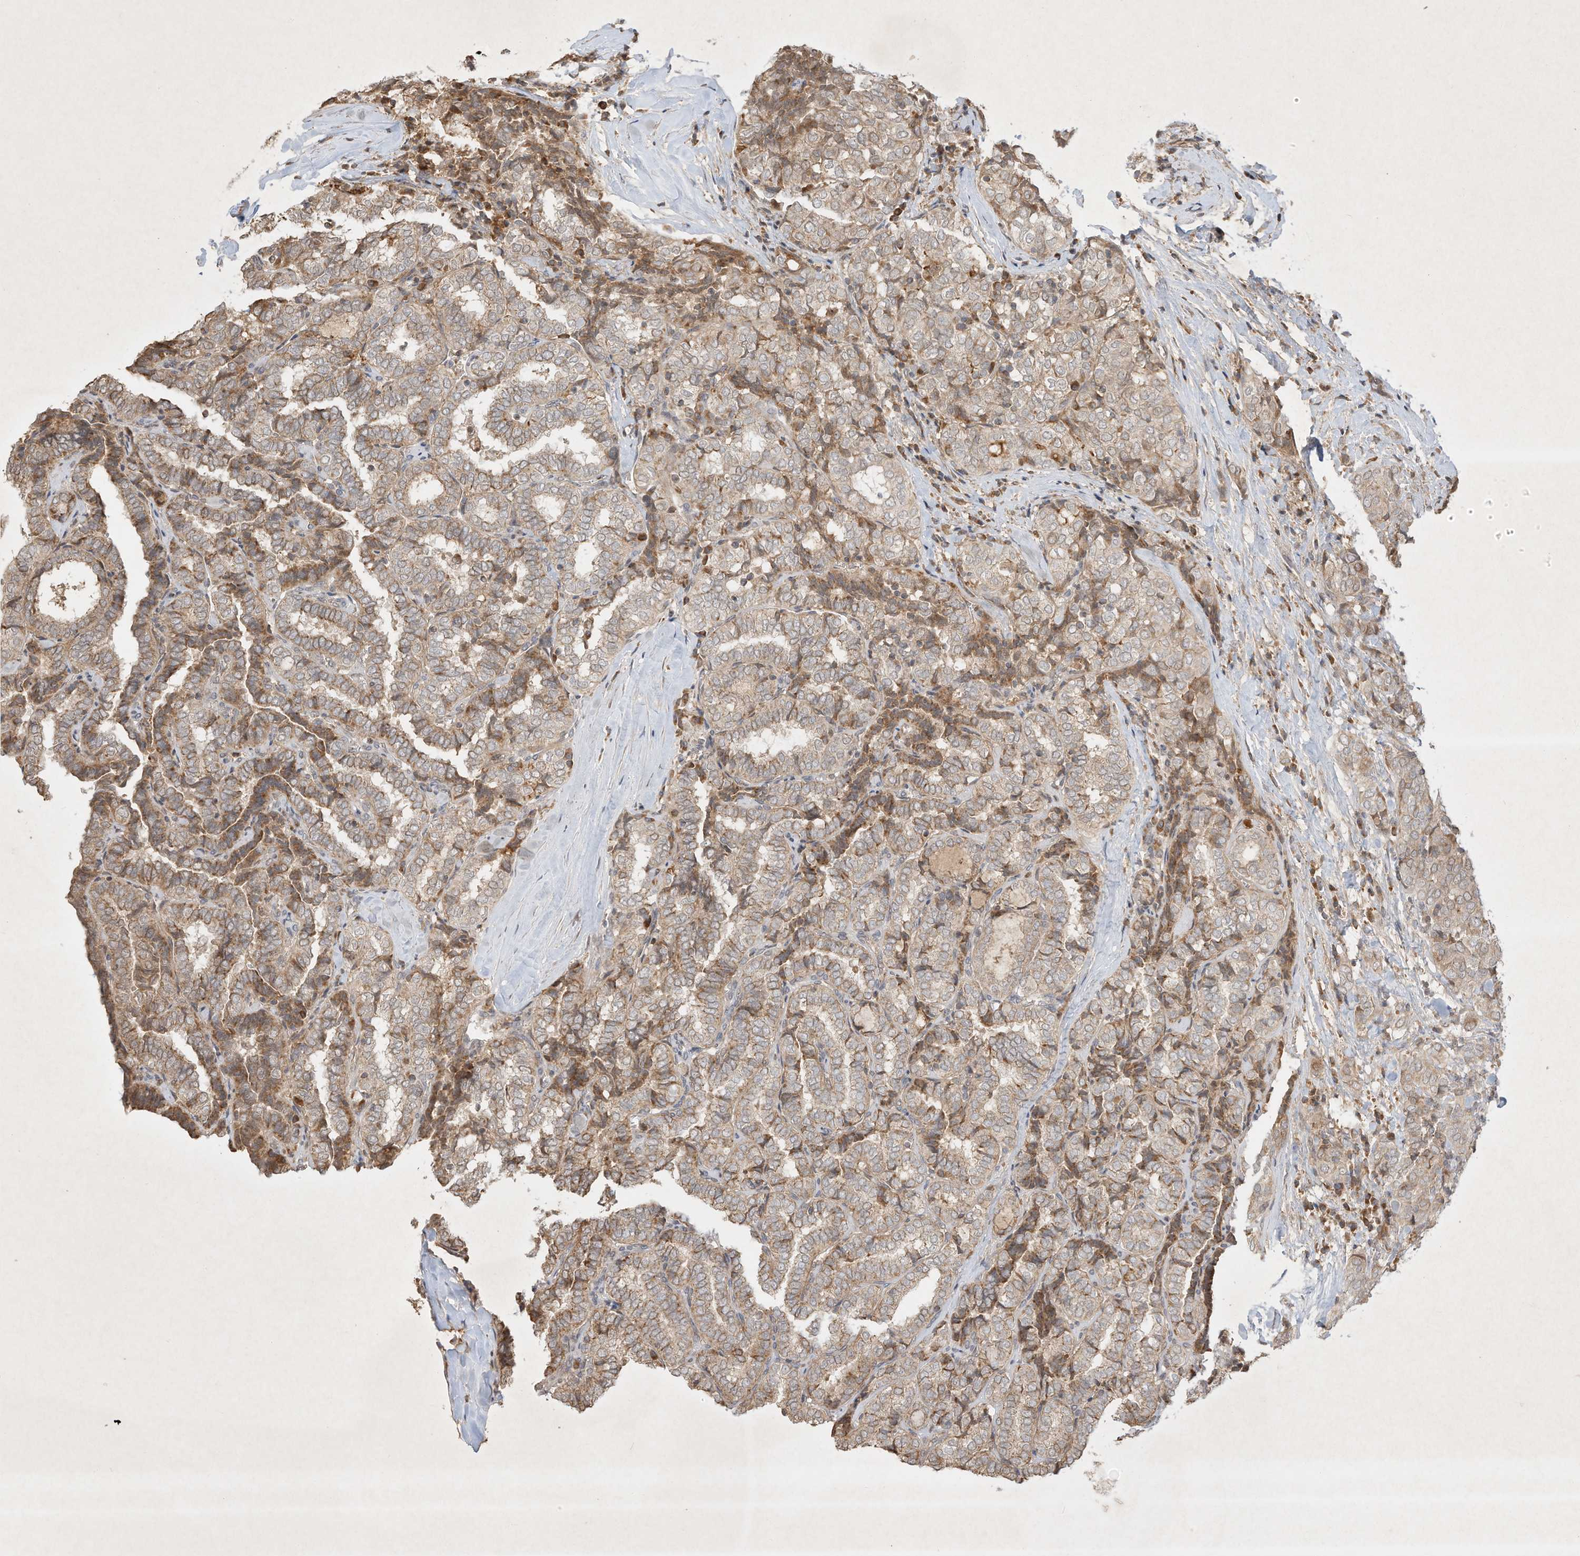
{"staining": {"intensity": "weak", "quantity": ">75%", "location": "cytoplasmic/membranous"}, "tissue": "thyroid cancer", "cell_type": "Tumor cells", "image_type": "cancer", "snomed": [{"axis": "morphology", "description": "Normal tissue, NOS"}, {"axis": "morphology", "description": "Papillary adenocarcinoma, NOS"}, {"axis": "topography", "description": "Thyroid gland"}], "caption": "Protein expression analysis of human papillary adenocarcinoma (thyroid) reveals weak cytoplasmic/membranous staining in approximately >75% of tumor cells.", "gene": "BTRC", "patient": {"sex": "female", "age": 30}}